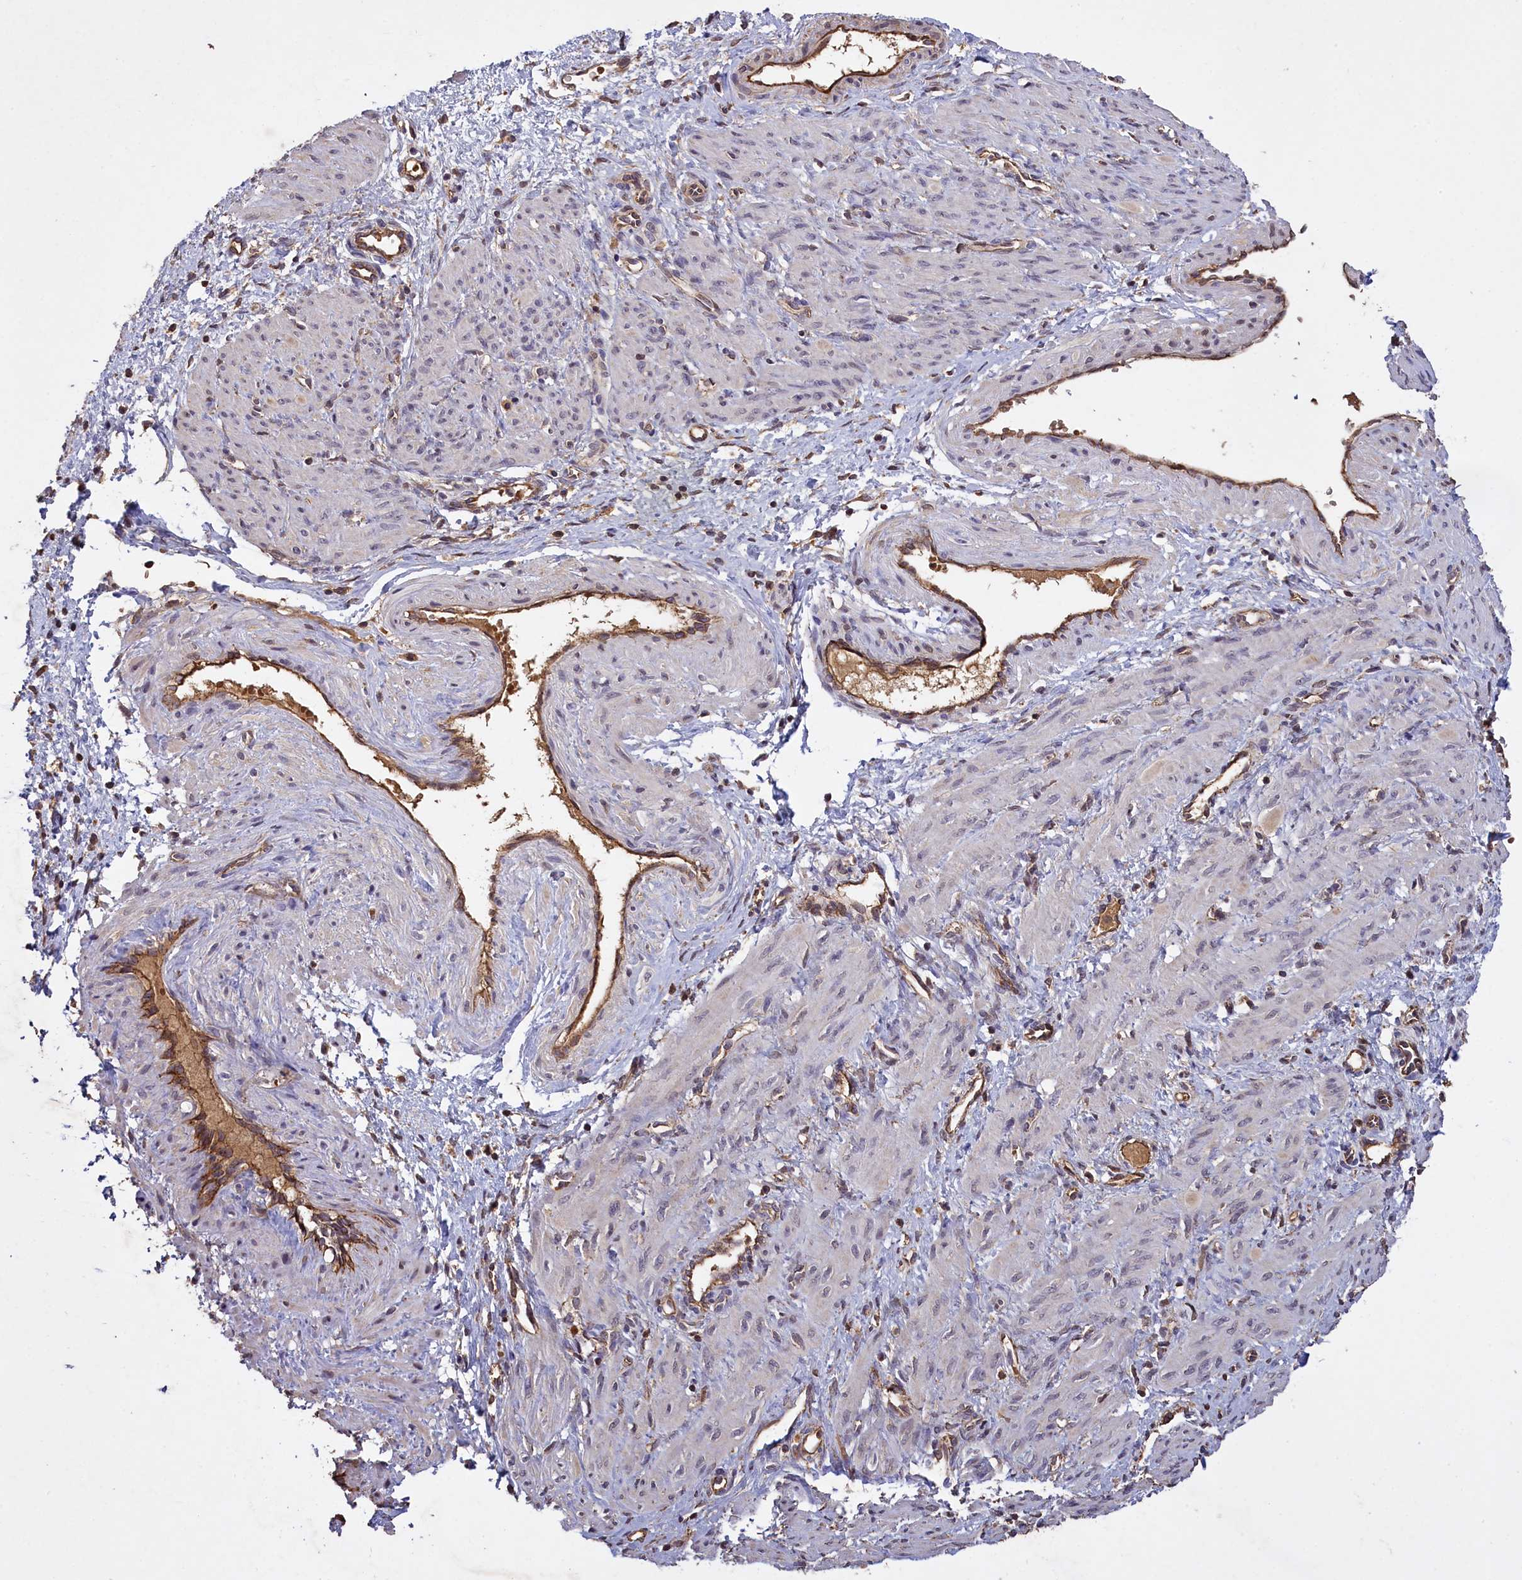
{"staining": {"intensity": "negative", "quantity": "none", "location": "none"}, "tissue": "smooth muscle", "cell_type": "Smooth muscle cells", "image_type": "normal", "snomed": [{"axis": "morphology", "description": "Normal tissue, NOS"}, {"axis": "topography", "description": "Endometrium"}], "caption": "The histopathology image shows no significant positivity in smooth muscle cells of smooth muscle.", "gene": "CLRN2", "patient": {"sex": "female", "age": 33}}